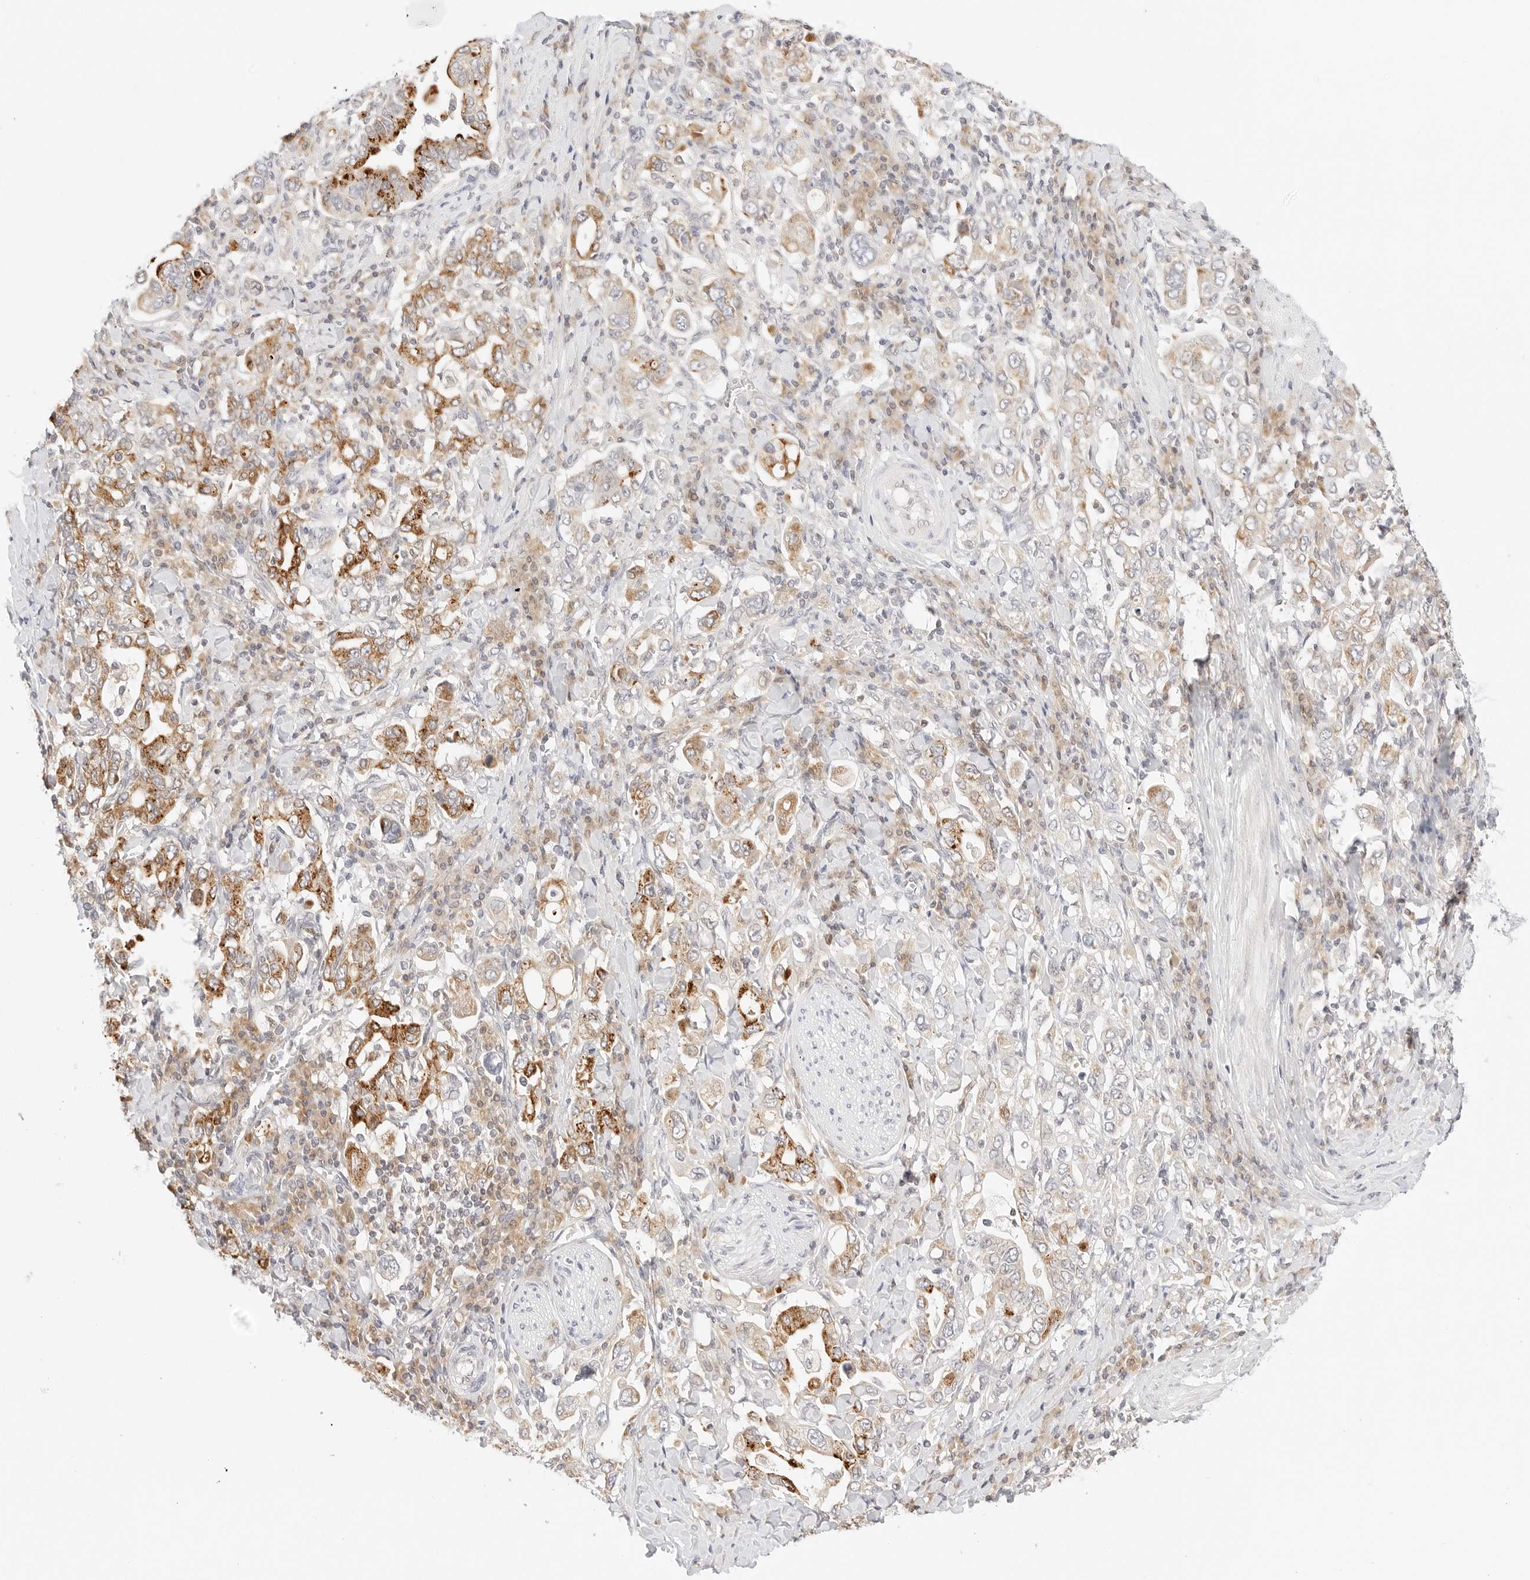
{"staining": {"intensity": "moderate", "quantity": ">75%", "location": "cytoplasmic/membranous"}, "tissue": "stomach cancer", "cell_type": "Tumor cells", "image_type": "cancer", "snomed": [{"axis": "morphology", "description": "Adenocarcinoma, NOS"}, {"axis": "topography", "description": "Stomach, upper"}], "caption": "Protein staining of adenocarcinoma (stomach) tissue displays moderate cytoplasmic/membranous expression in about >75% of tumor cells.", "gene": "ERO1B", "patient": {"sex": "male", "age": 62}}